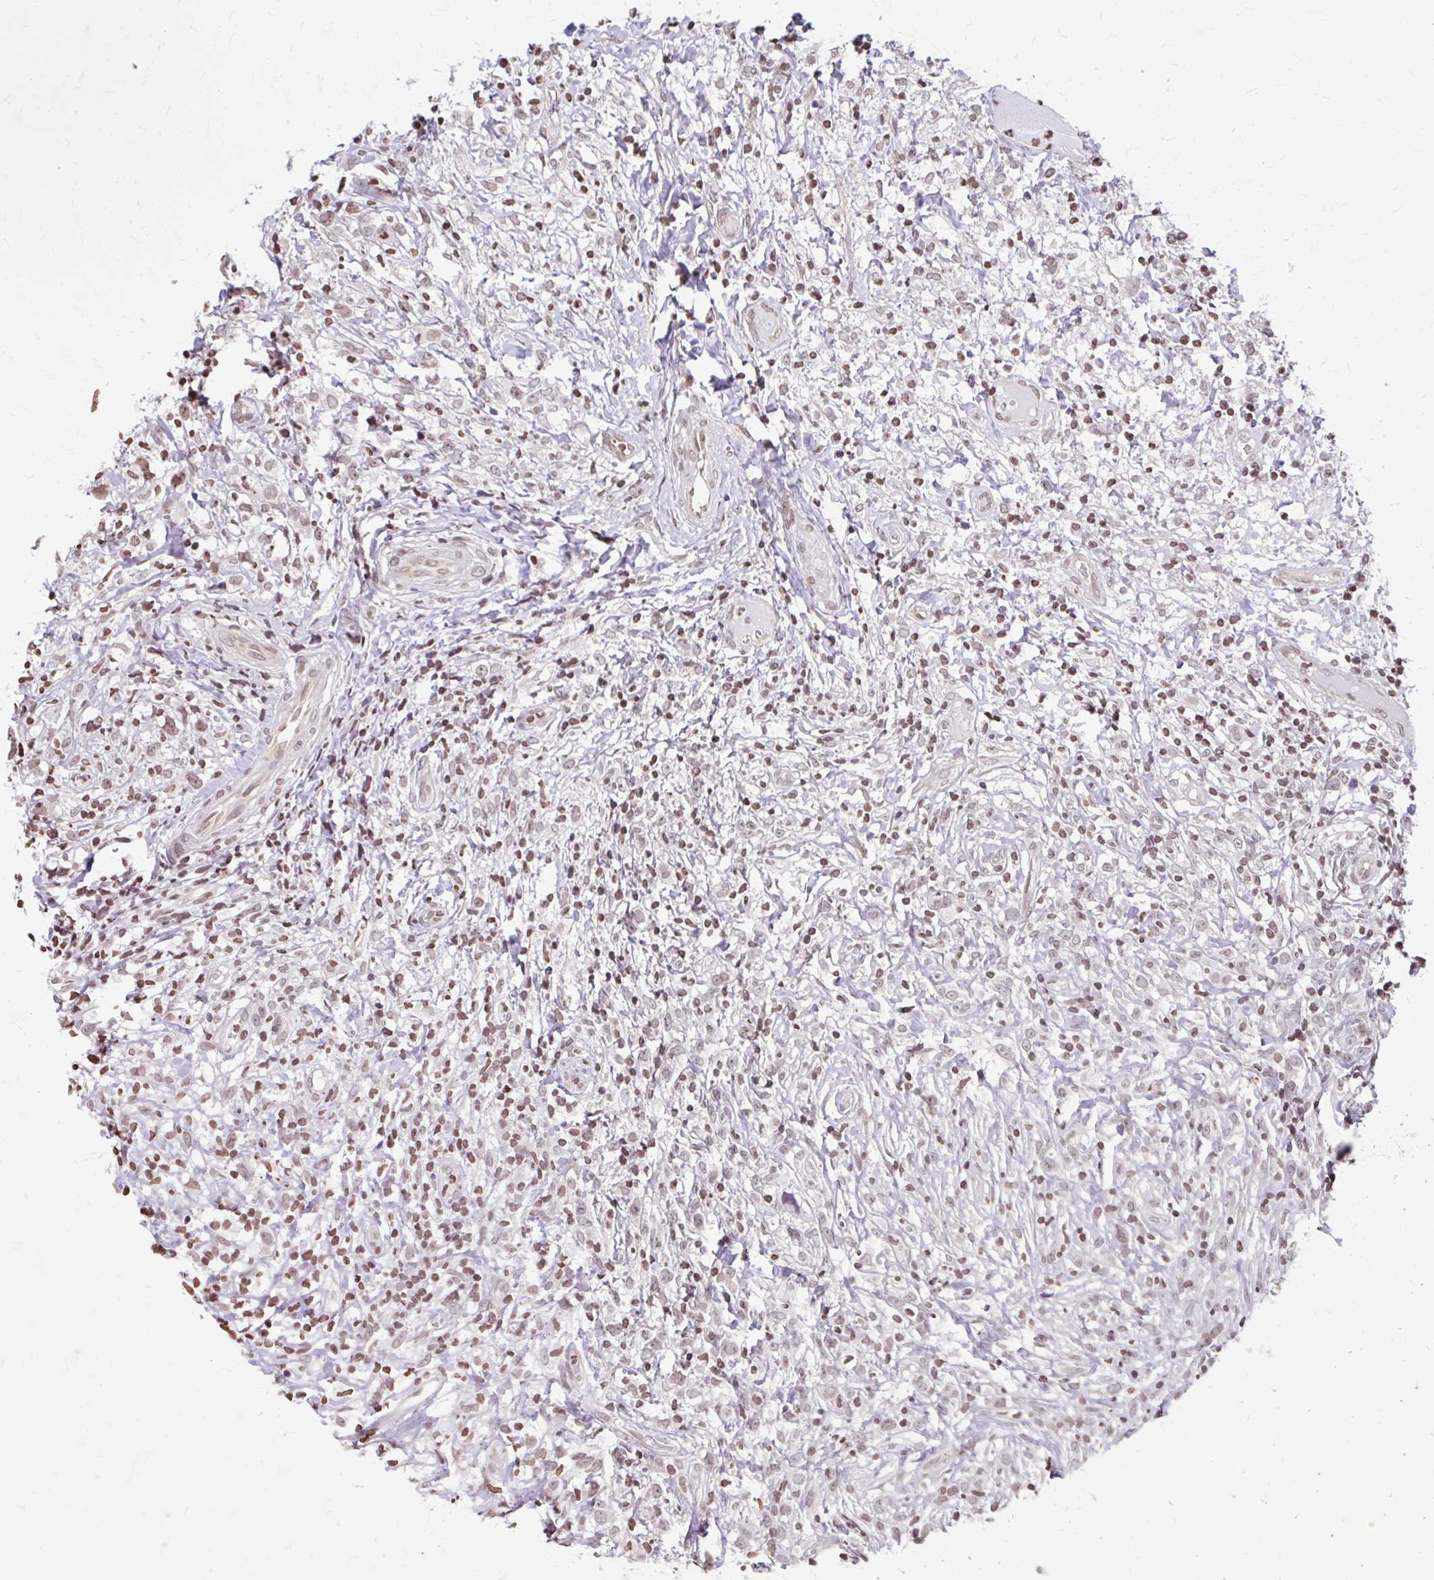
{"staining": {"intensity": "weak", "quantity": "25%-75%", "location": "nuclear"}, "tissue": "lymphoma", "cell_type": "Tumor cells", "image_type": "cancer", "snomed": [{"axis": "morphology", "description": "Hodgkin's disease, NOS"}, {"axis": "topography", "description": "No Tissue"}], "caption": "The photomicrograph shows immunohistochemical staining of lymphoma. There is weak nuclear staining is seen in approximately 25%-75% of tumor cells. Nuclei are stained in blue.", "gene": "ORC3", "patient": {"sex": "female", "age": 21}}